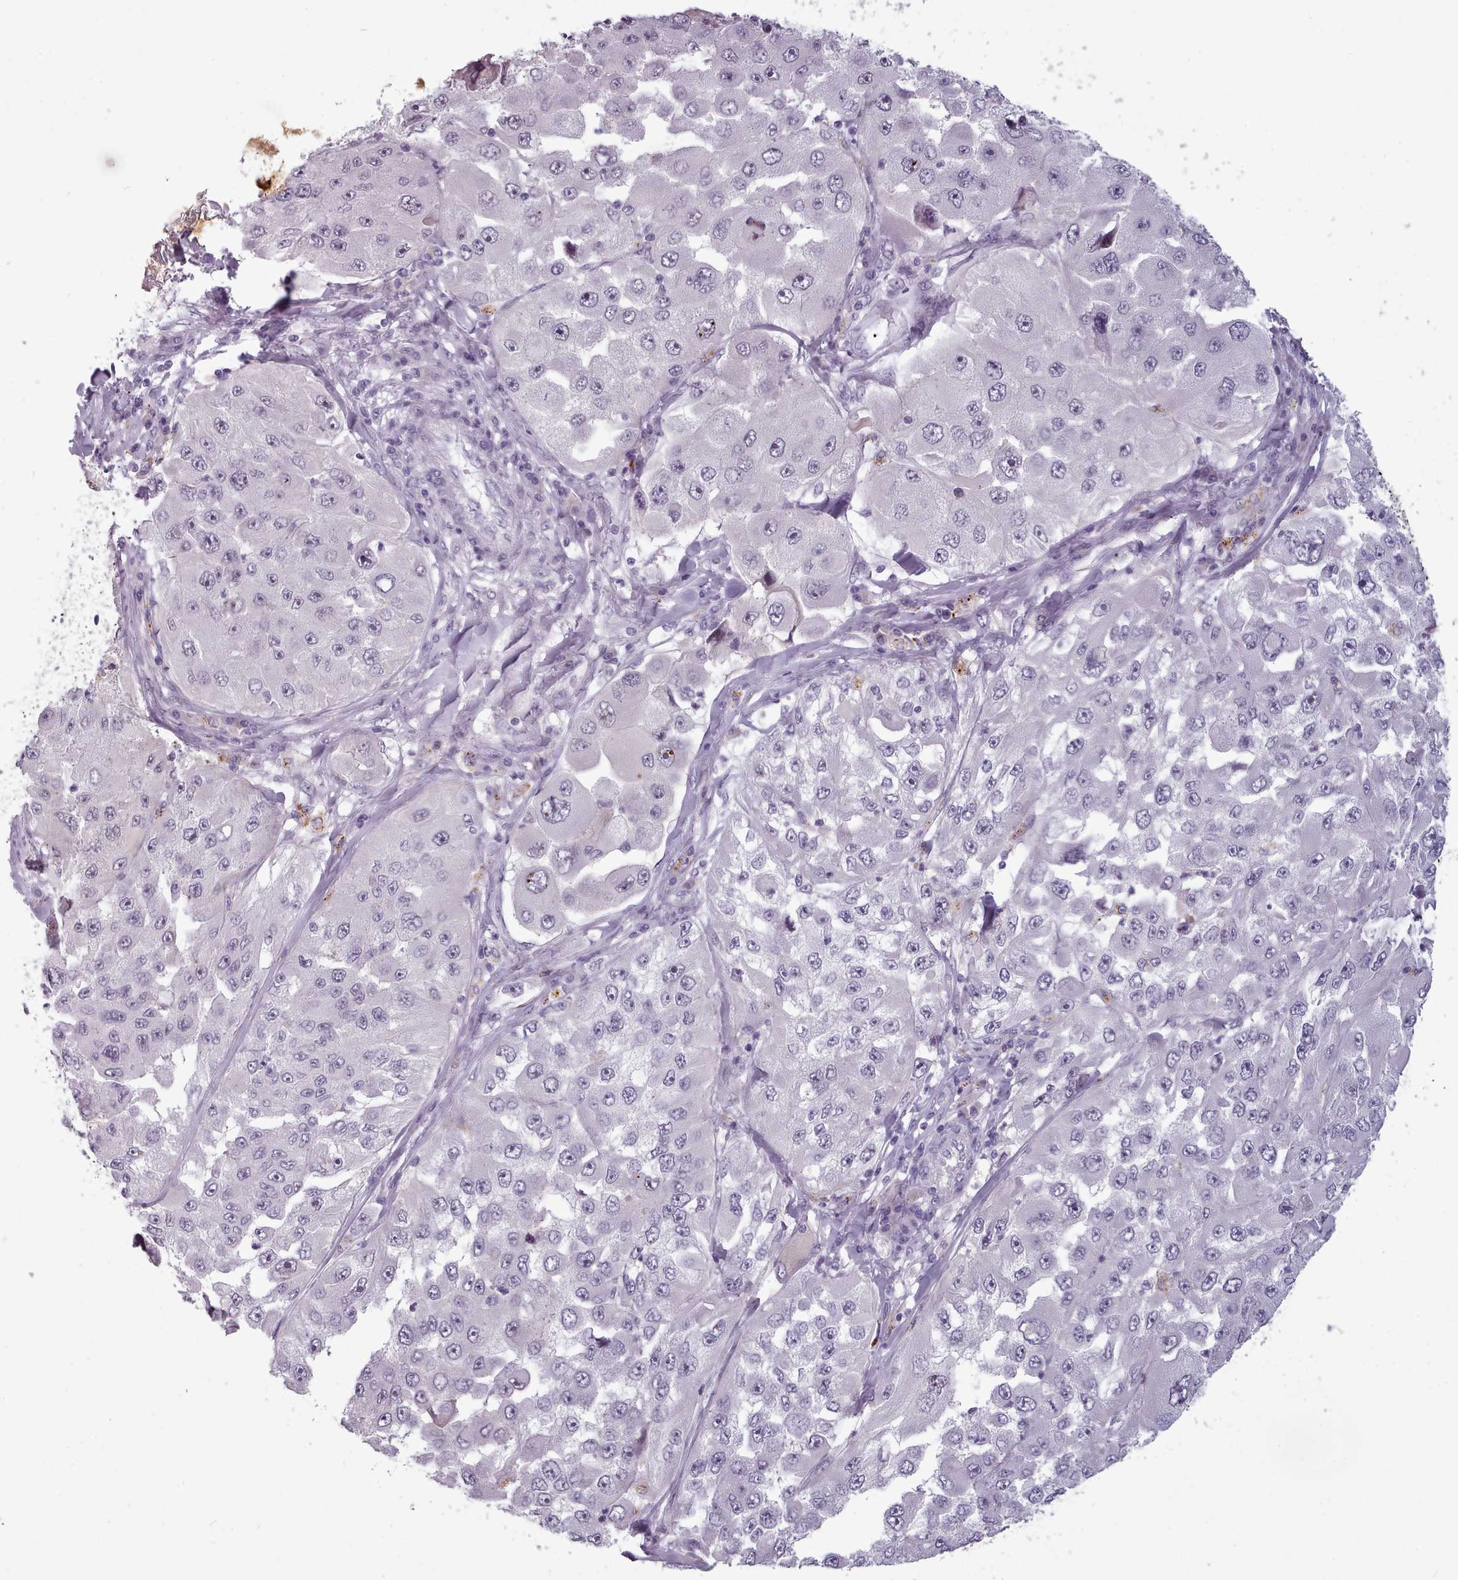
{"staining": {"intensity": "negative", "quantity": "none", "location": "none"}, "tissue": "melanoma", "cell_type": "Tumor cells", "image_type": "cancer", "snomed": [{"axis": "morphology", "description": "Malignant melanoma, Metastatic site"}, {"axis": "topography", "description": "Lymph node"}], "caption": "Immunohistochemistry (IHC) image of human malignant melanoma (metastatic site) stained for a protein (brown), which displays no positivity in tumor cells.", "gene": "PBX4", "patient": {"sex": "male", "age": 62}}